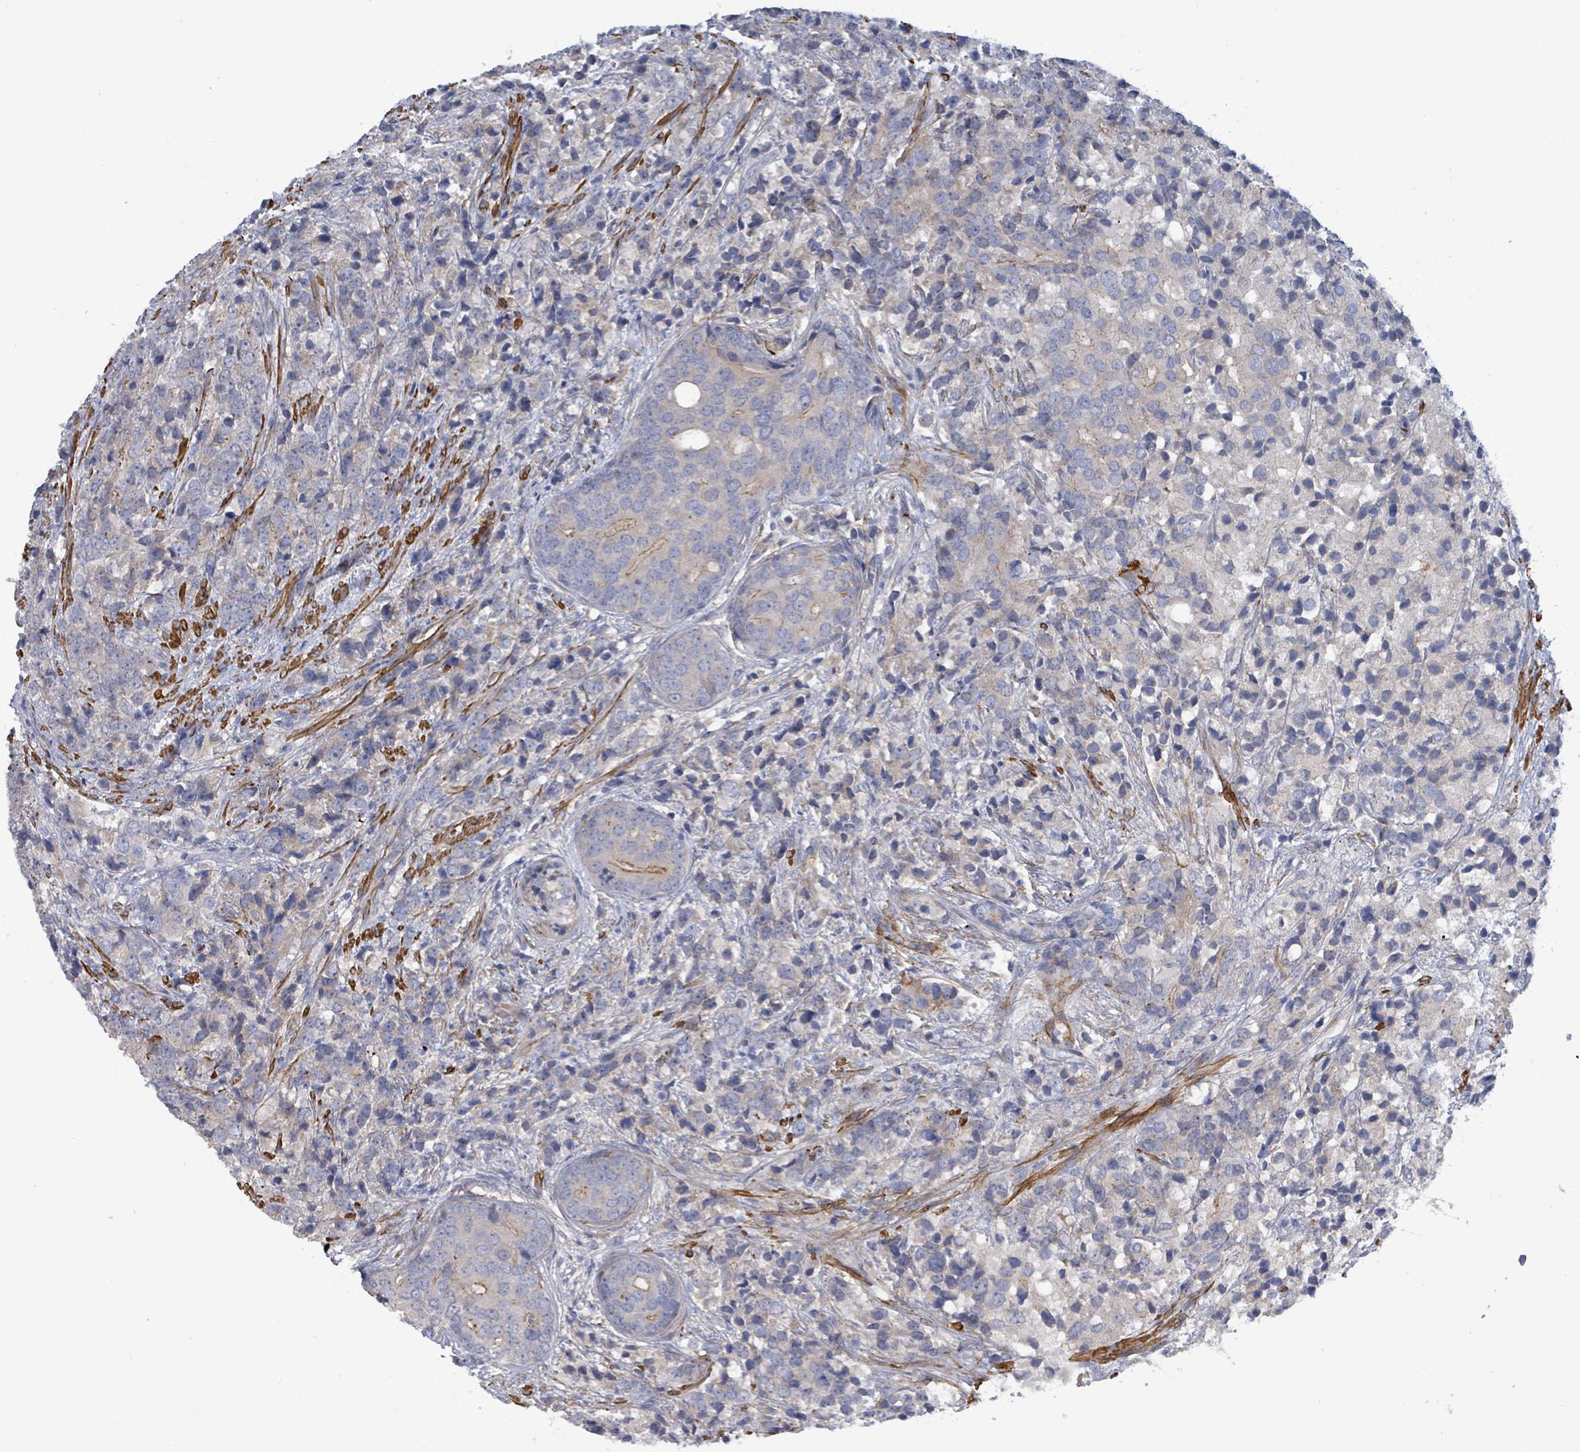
{"staining": {"intensity": "negative", "quantity": "none", "location": "none"}, "tissue": "prostate cancer", "cell_type": "Tumor cells", "image_type": "cancer", "snomed": [{"axis": "morphology", "description": "Adenocarcinoma, High grade"}, {"axis": "topography", "description": "Prostate"}], "caption": "The IHC histopathology image has no significant expression in tumor cells of prostate high-grade adenocarcinoma tissue. (DAB (3,3'-diaminobenzidine) IHC visualized using brightfield microscopy, high magnification).", "gene": "DMRTC1B", "patient": {"sex": "male", "age": 62}}